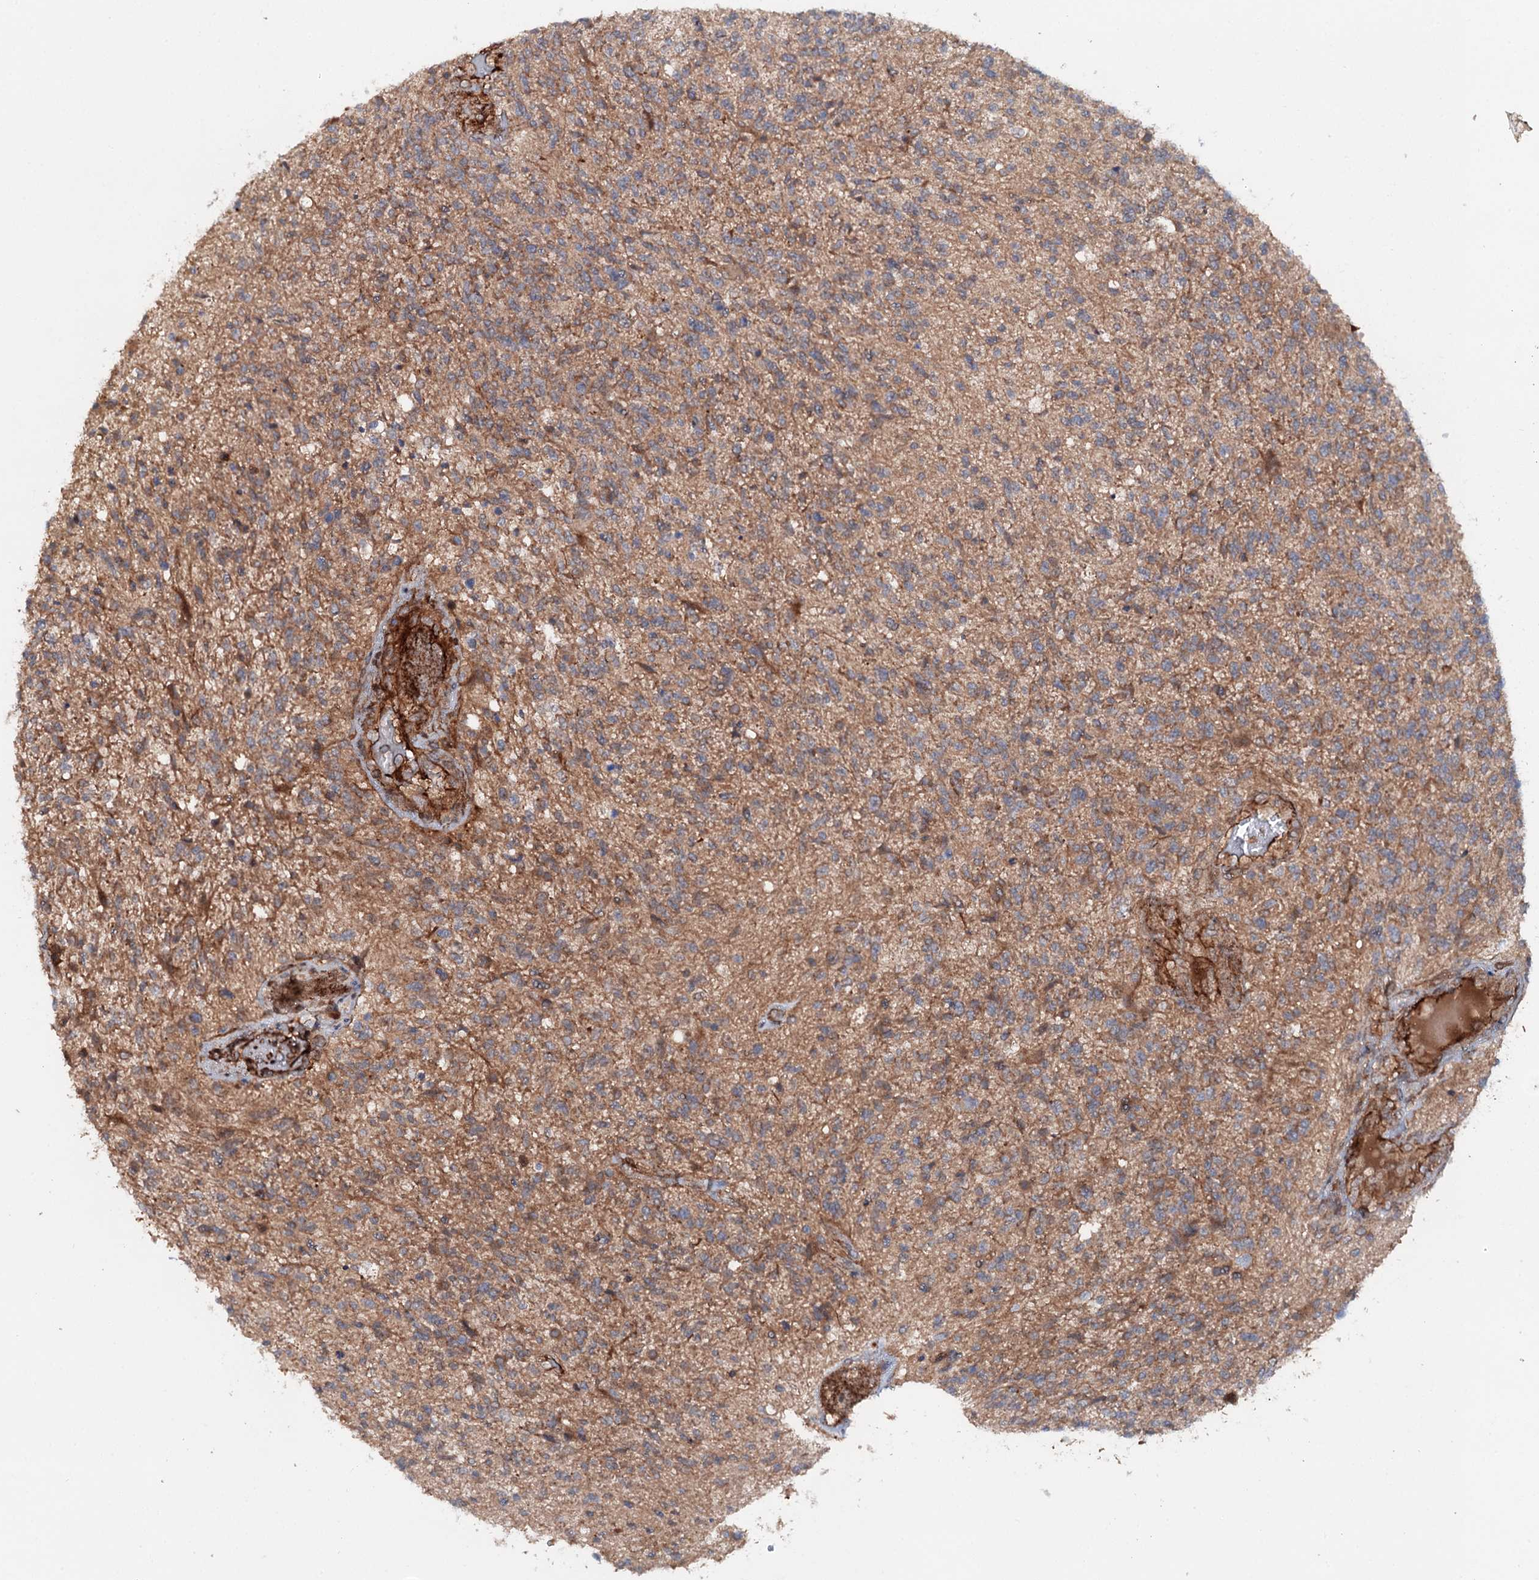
{"staining": {"intensity": "moderate", "quantity": "<25%", "location": "cytoplasmic/membranous"}, "tissue": "glioma", "cell_type": "Tumor cells", "image_type": "cancer", "snomed": [{"axis": "morphology", "description": "Glioma, malignant, High grade"}, {"axis": "topography", "description": "Brain"}], "caption": "High-grade glioma (malignant) stained for a protein (brown) demonstrates moderate cytoplasmic/membranous positive staining in approximately <25% of tumor cells.", "gene": "ADGRG4", "patient": {"sex": "male", "age": 56}}